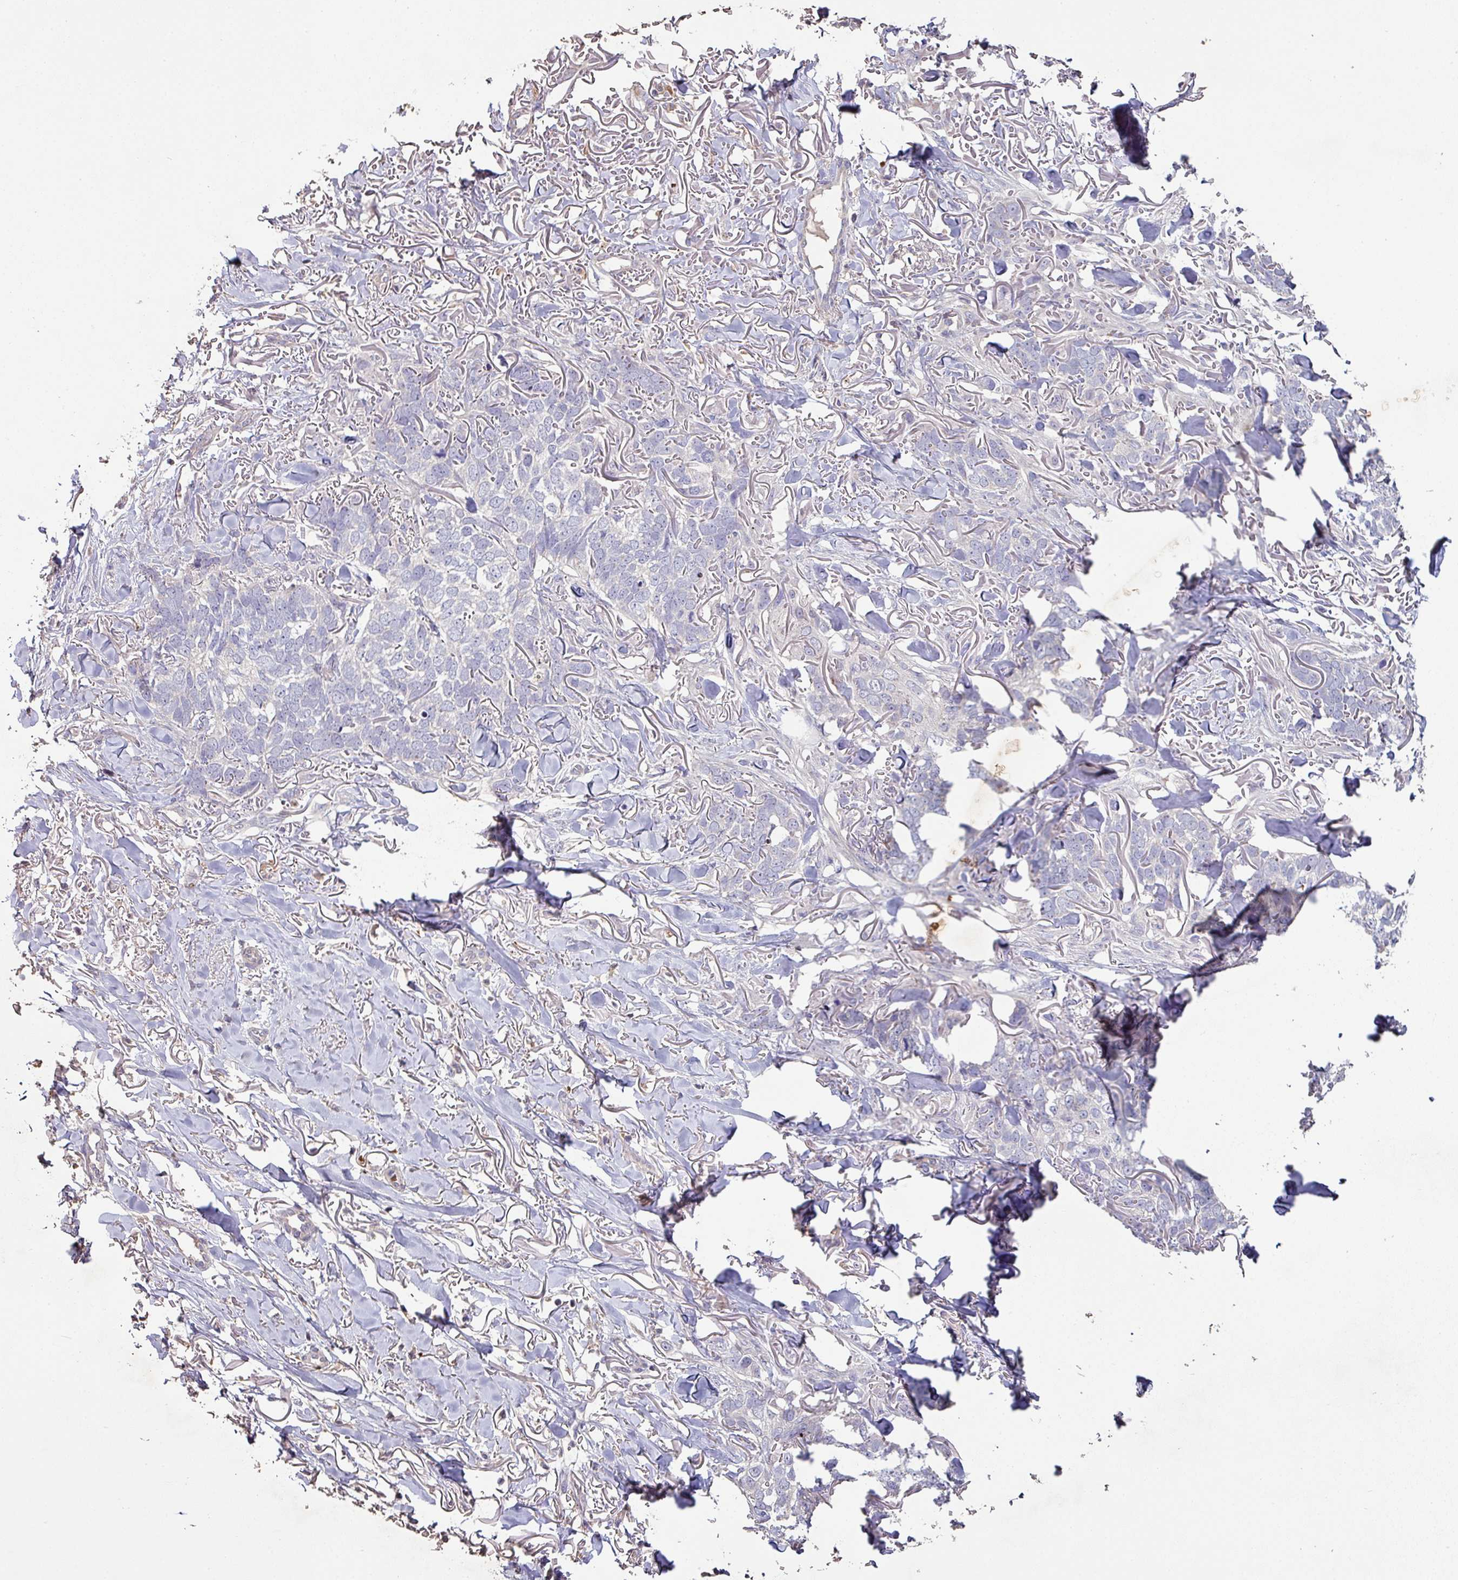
{"staining": {"intensity": "negative", "quantity": "none", "location": "none"}, "tissue": "skin cancer", "cell_type": "Tumor cells", "image_type": "cancer", "snomed": [{"axis": "morphology", "description": "Normal tissue, NOS"}, {"axis": "morphology", "description": "Basal cell carcinoma"}, {"axis": "topography", "description": "Skin"}], "caption": "Tumor cells show no significant protein expression in skin basal cell carcinoma.", "gene": "RPL23A", "patient": {"sex": "male", "age": 77}}